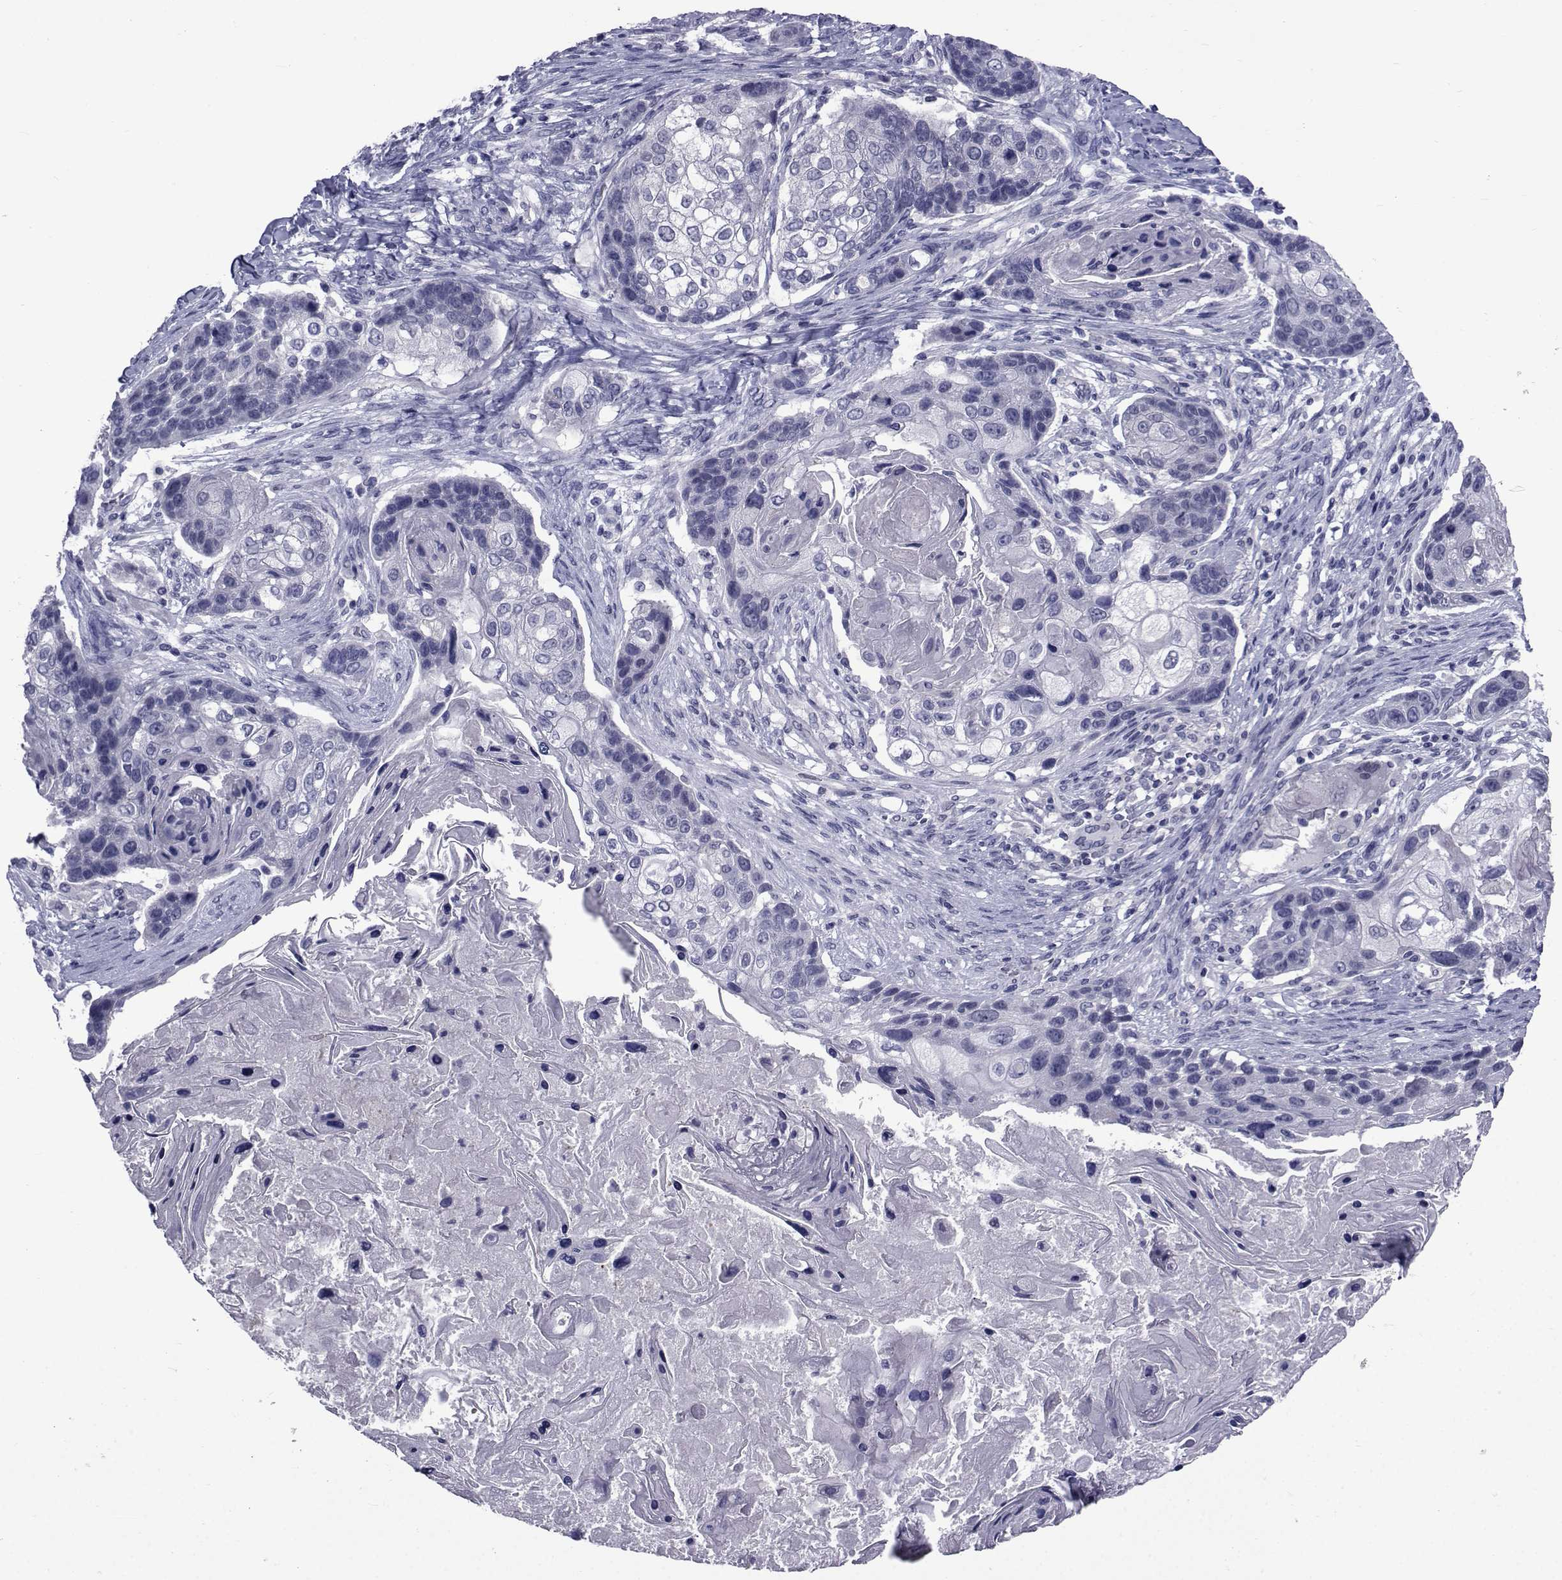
{"staining": {"intensity": "negative", "quantity": "none", "location": "none"}, "tissue": "lung cancer", "cell_type": "Tumor cells", "image_type": "cancer", "snomed": [{"axis": "morphology", "description": "Squamous cell carcinoma, NOS"}, {"axis": "topography", "description": "Lung"}], "caption": "High magnification brightfield microscopy of squamous cell carcinoma (lung) stained with DAB (brown) and counterstained with hematoxylin (blue): tumor cells show no significant staining. (Stains: DAB IHC with hematoxylin counter stain, Microscopy: brightfield microscopy at high magnification).", "gene": "SEMA5B", "patient": {"sex": "male", "age": 69}}